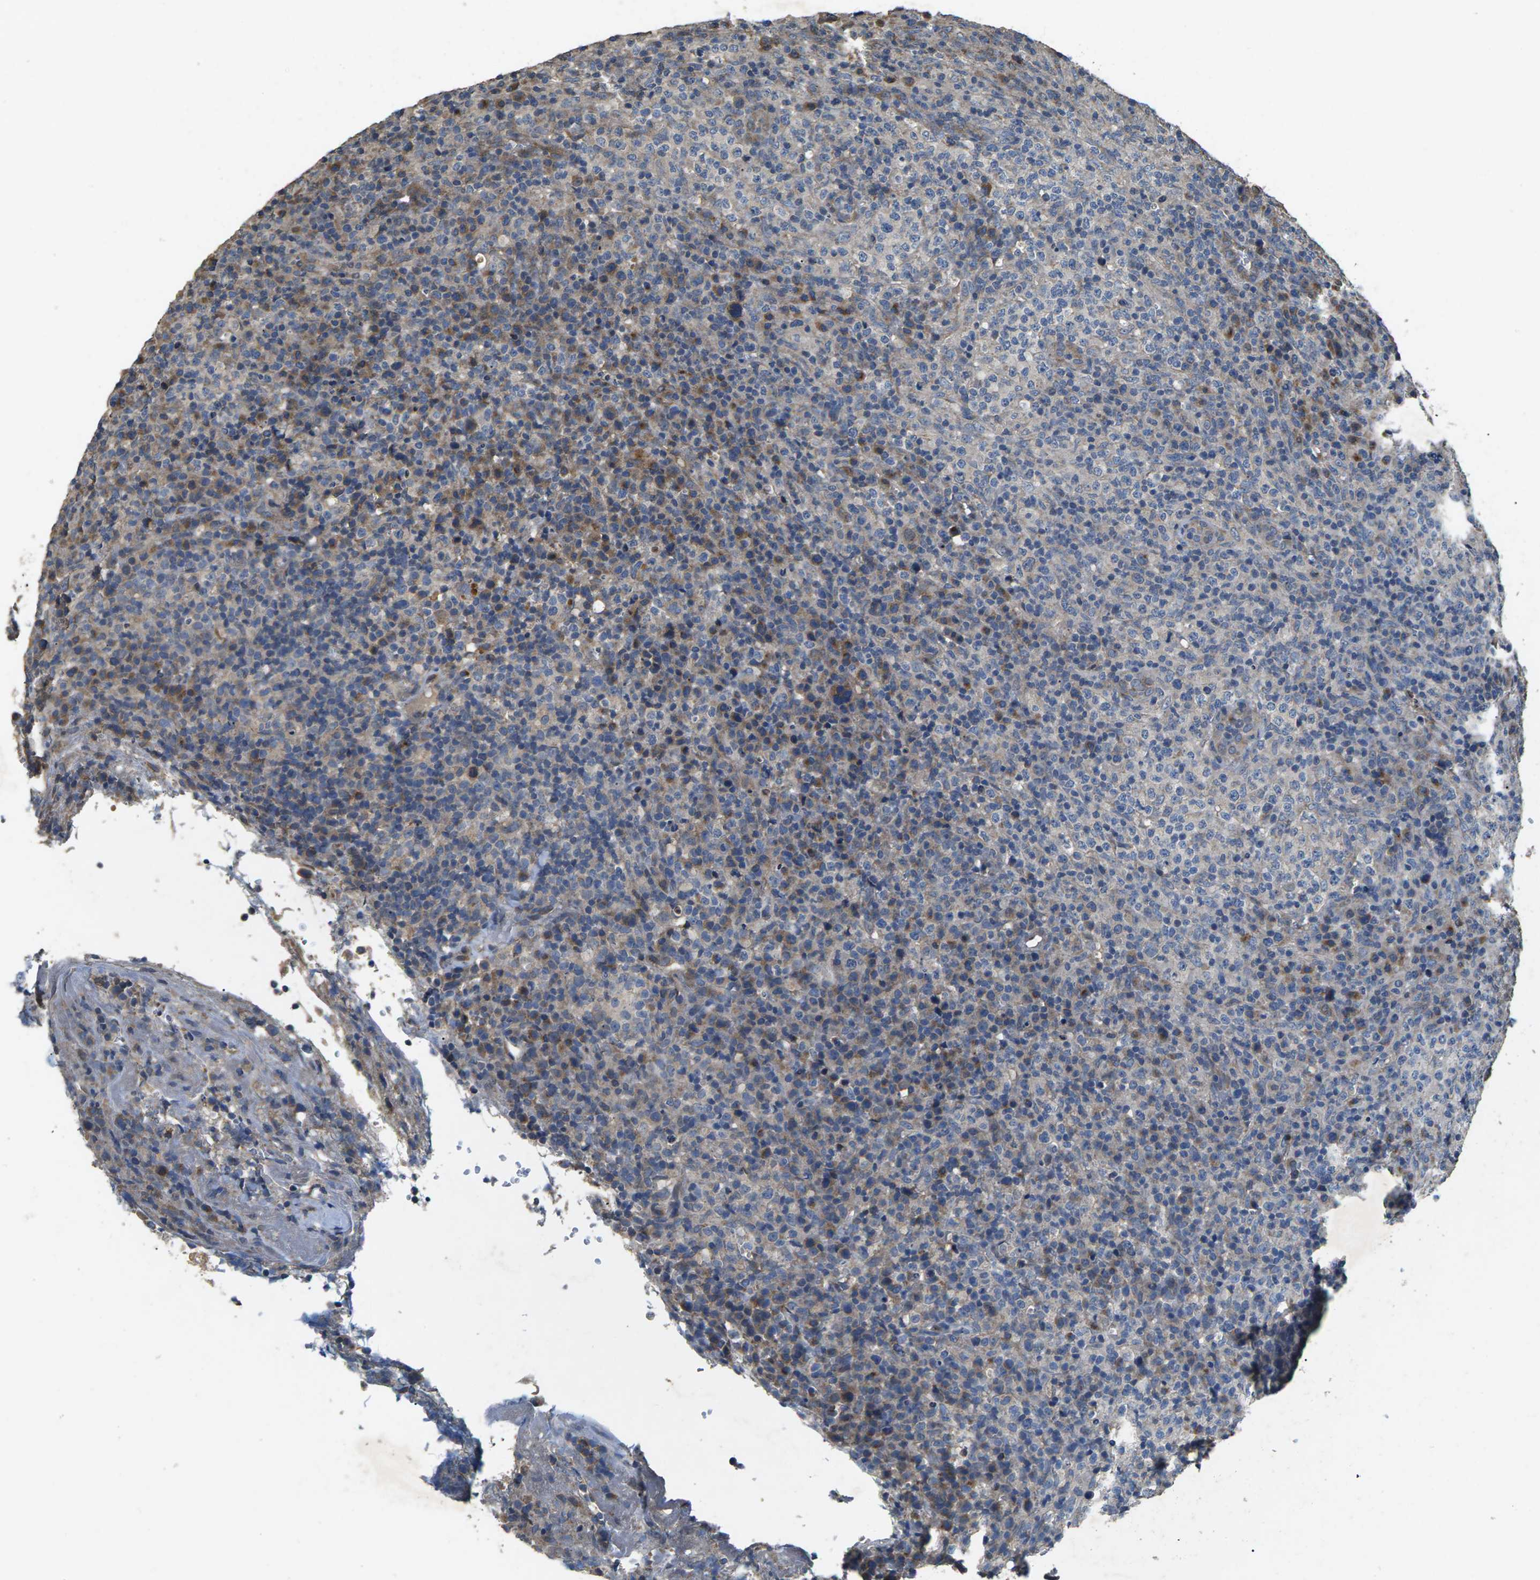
{"staining": {"intensity": "weak", "quantity": "<25%", "location": "cytoplasmic/membranous"}, "tissue": "lymphoma", "cell_type": "Tumor cells", "image_type": "cancer", "snomed": [{"axis": "morphology", "description": "Malignant lymphoma, non-Hodgkin's type, High grade"}, {"axis": "topography", "description": "Lymph node"}], "caption": "This is a histopathology image of IHC staining of lymphoma, which shows no expression in tumor cells.", "gene": "B4GAT1", "patient": {"sex": "female", "age": 76}}